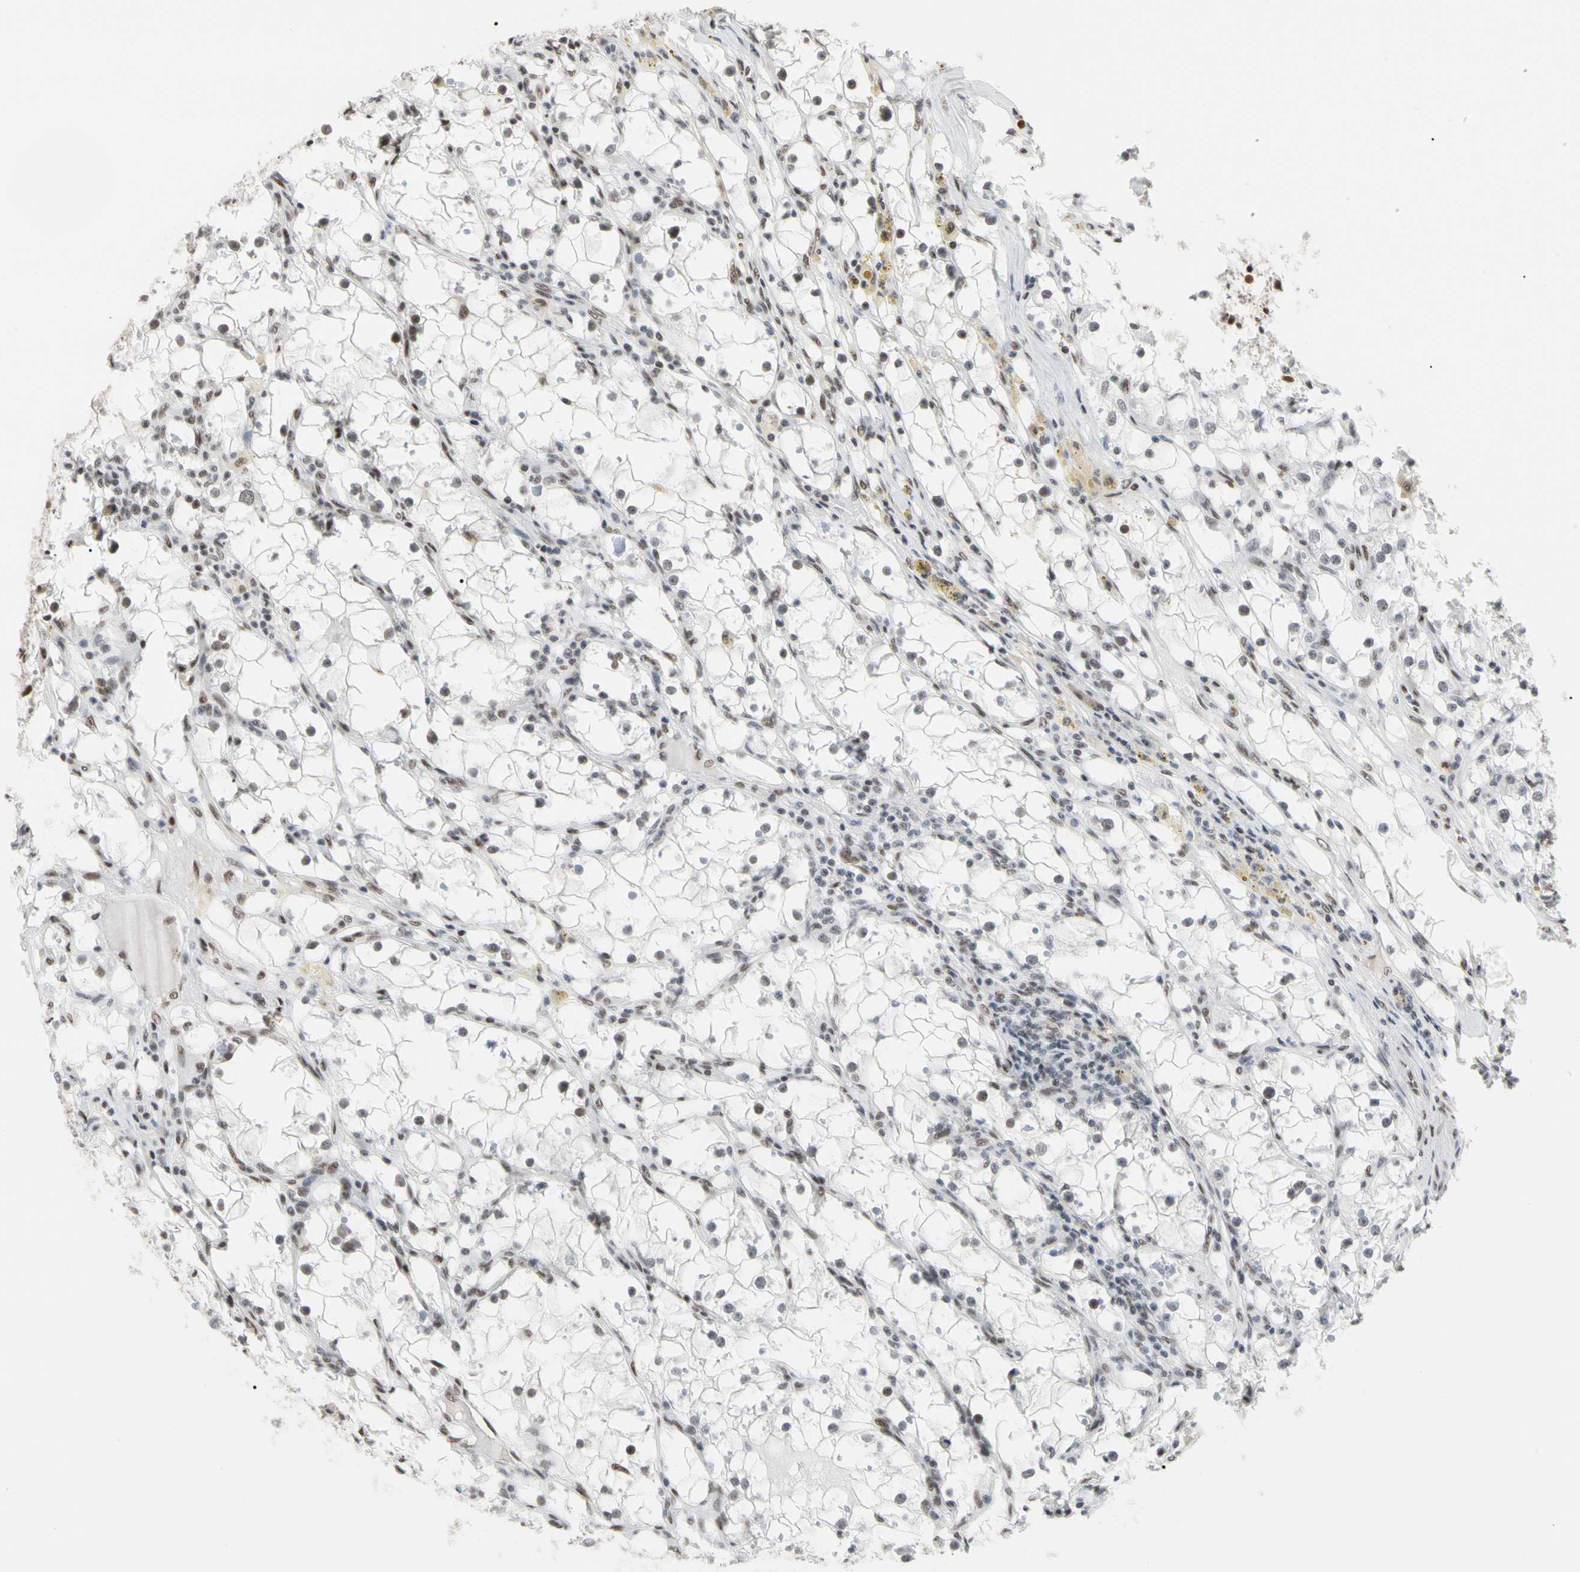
{"staining": {"intensity": "weak", "quantity": "25%-75%", "location": "nuclear"}, "tissue": "renal cancer", "cell_type": "Tumor cells", "image_type": "cancer", "snomed": [{"axis": "morphology", "description": "Adenocarcinoma, NOS"}, {"axis": "topography", "description": "Kidney"}], "caption": "Protein analysis of renal cancer (adenocarcinoma) tissue exhibits weak nuclear staining in approximately 25%-75% of tumor cells.", "gene": "FAM98B", "patient": {"sex": "male", "age": 56}}